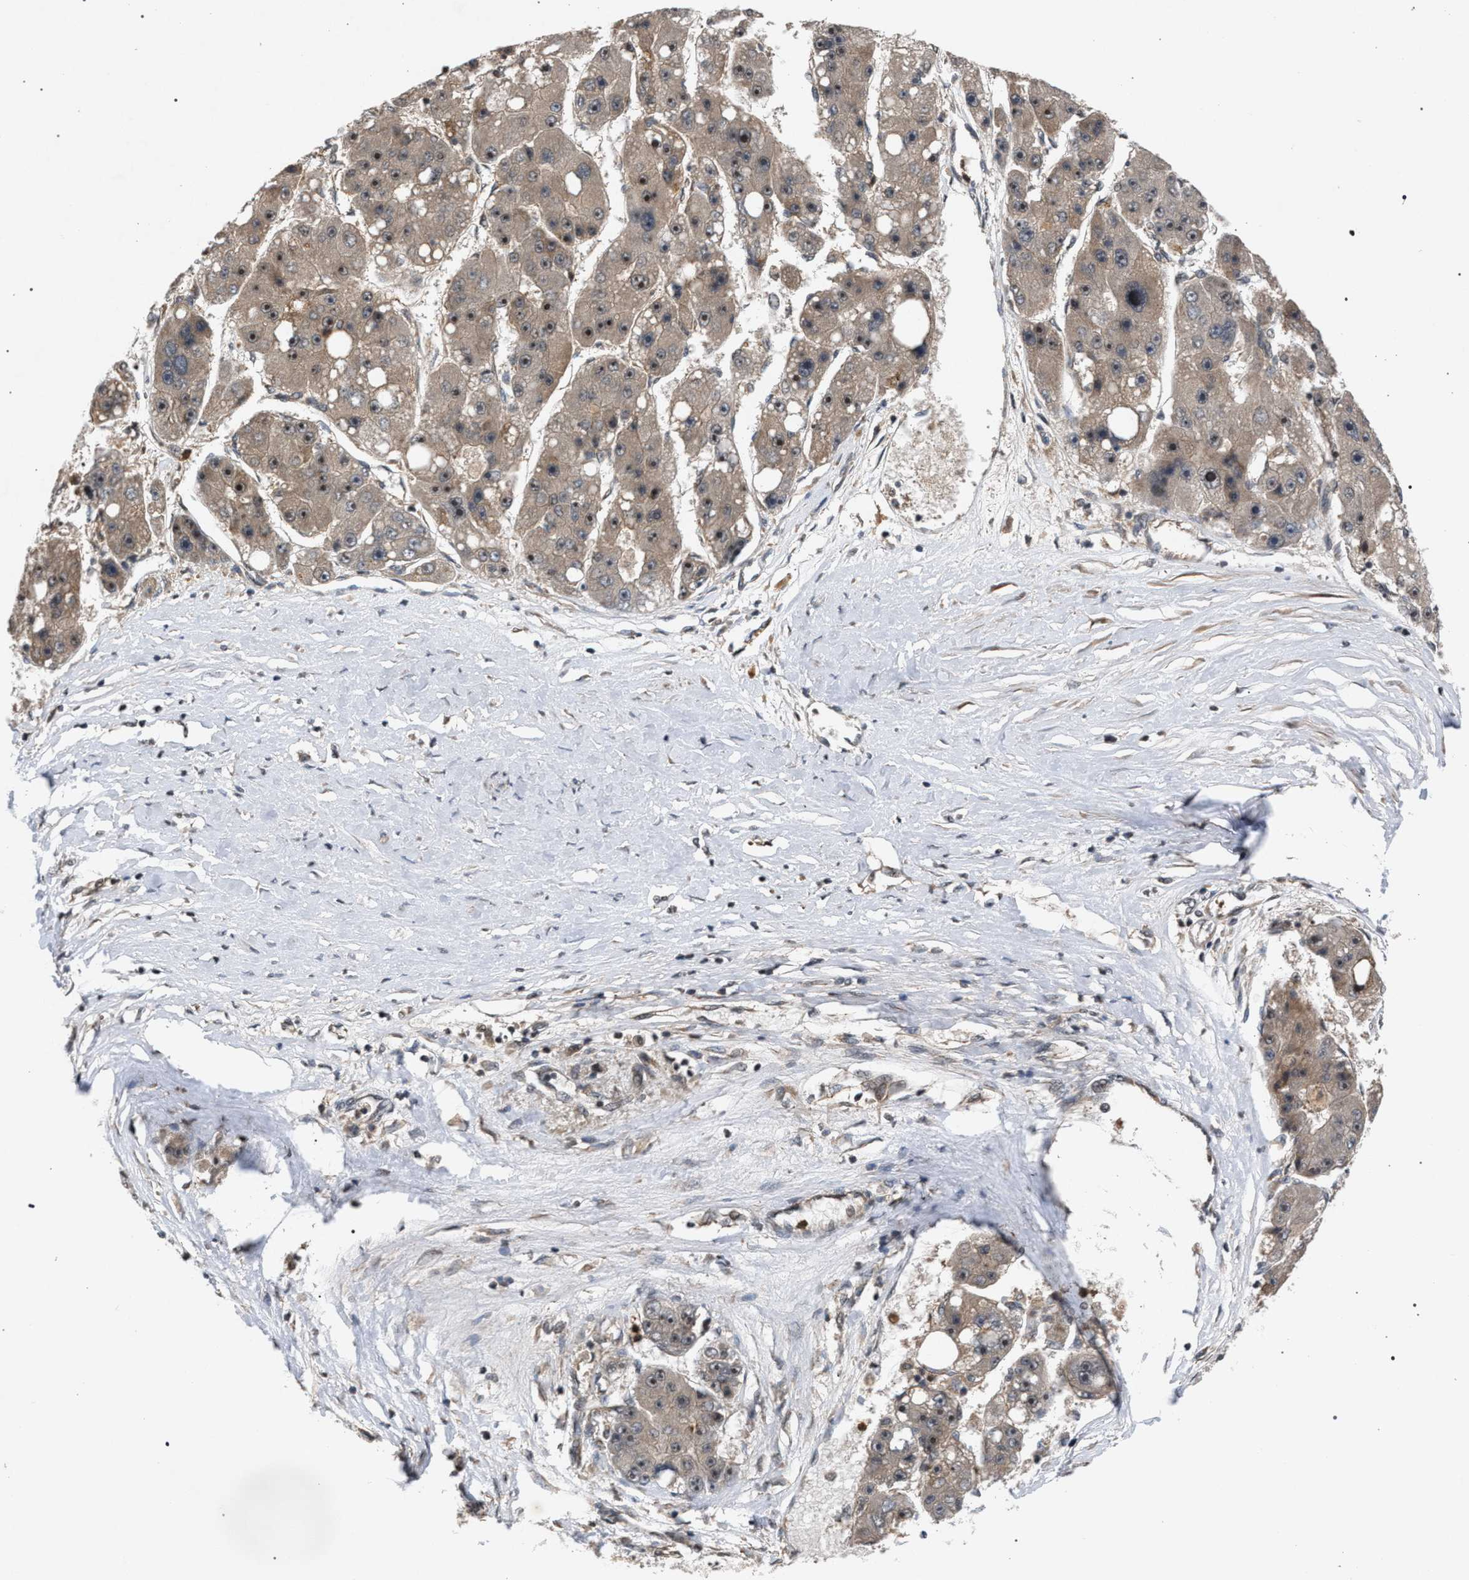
{"staining": {"intensity": "weak", "quantity": ">75%", "location": "cytoplasmic/membranous,nuclear"}, "tissue": "liver cancer", "cell_type": "Tumor cells", "image_type": "cancer", "snomed": [{"axis": "morphology", "description": "Carcinoma, Hepatocellular, NOS"}, {"axis": "topography", "description": "Liver"}], "caption": "This histopathology image exhibits immunohistochemistry (IHC) staining of human liver cancer, with low weak cytoplasmic/membranous and nuclear expression in approximately >75% of tumor cells.", "gene": "IRAK4", "patient": {"sex": "female", "age": 61}}